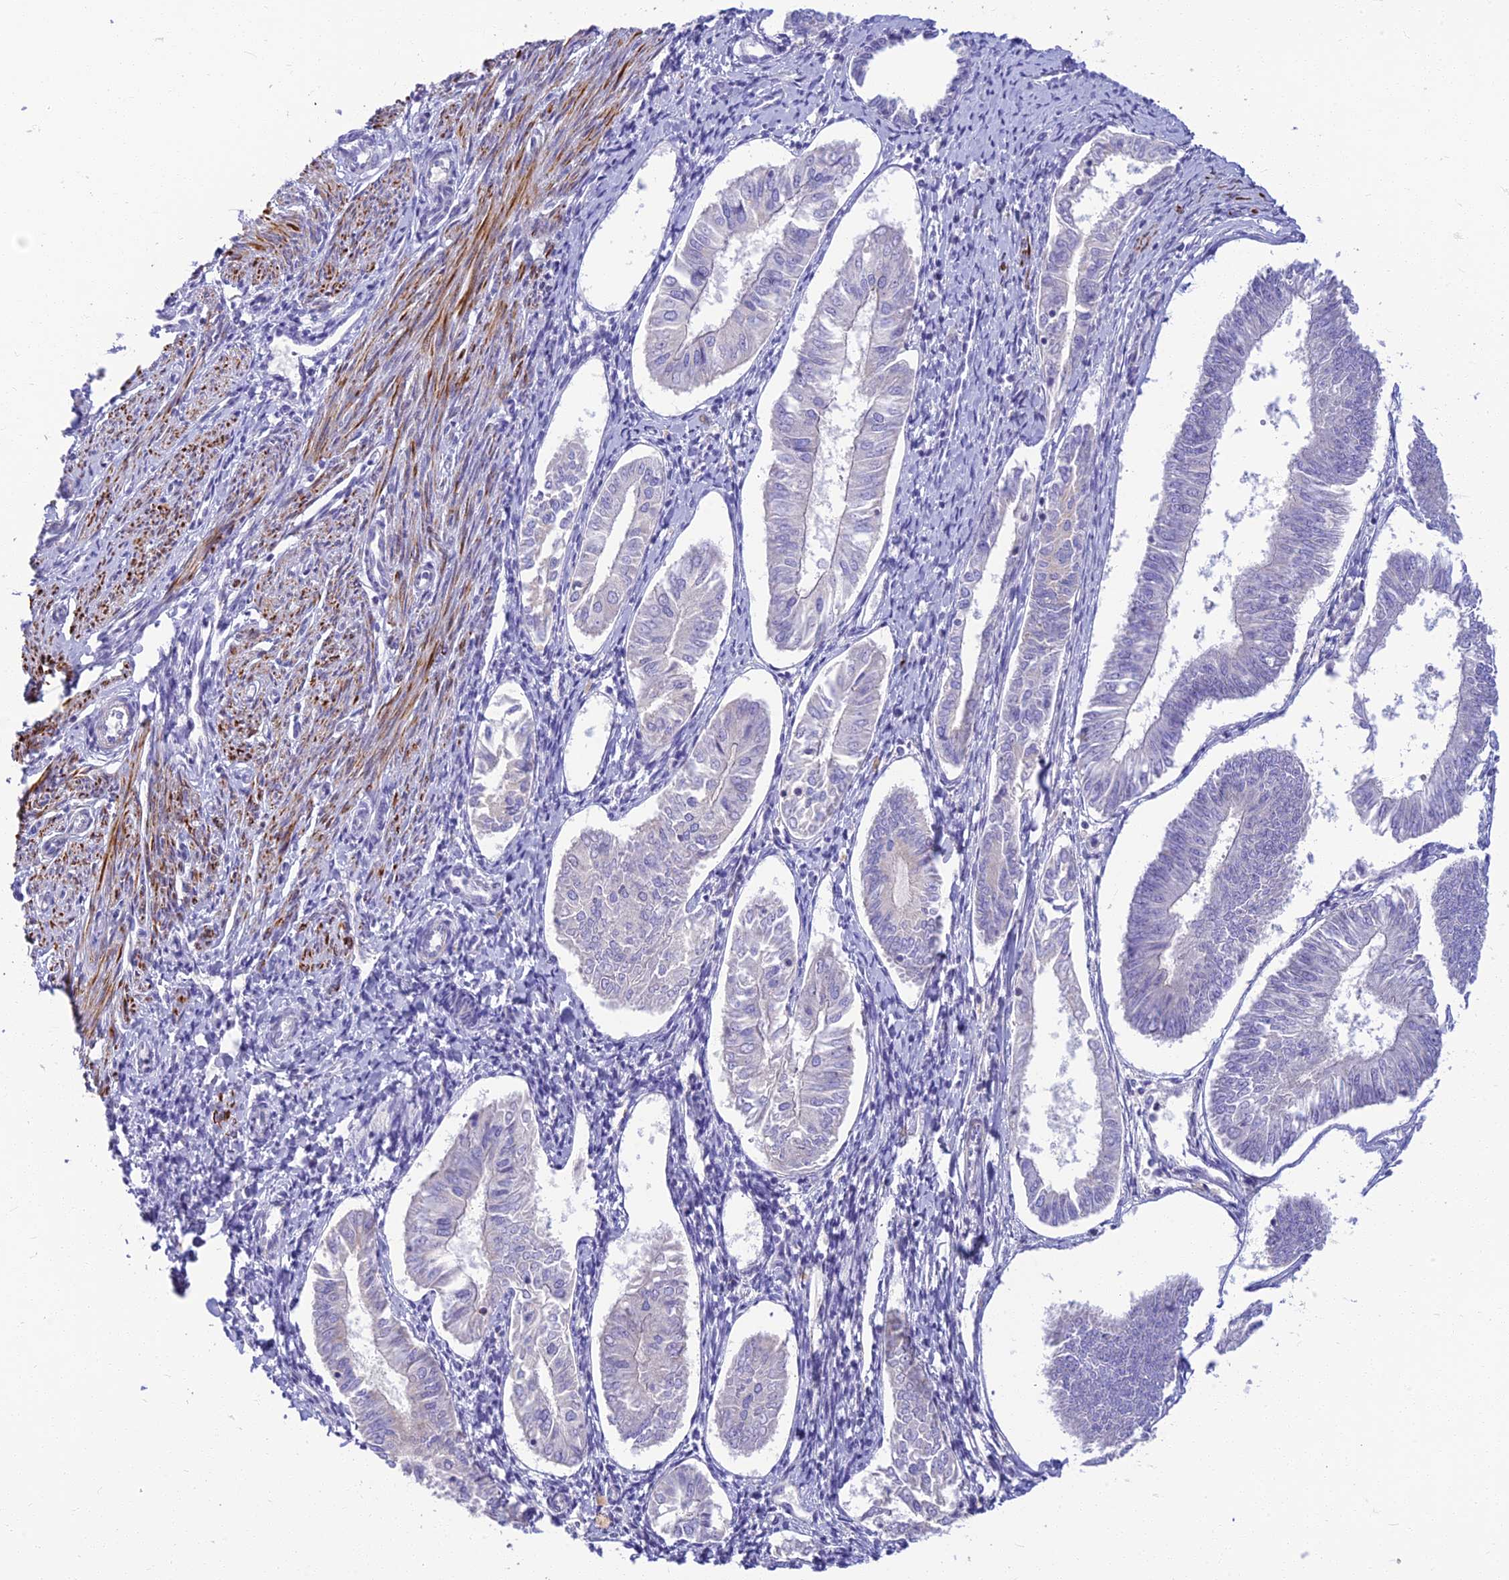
{"staining": {"intensity": "negative", "quantity": "none", "location": "none"}, "tissue": "endometrial cancer", "cell_type": "Tumor cells", "image_type": "cancer", "snomed": [{"axis": "morphology", "description": "Adenocarcinoma, NOS"}, {"axis": "topography", "description": "Endometrium"}], "caption": "The image shows no significant expression in tumor cells of adenocarcinoma (endometrial). (DAB (3,3'-diaminobenzidine) immunohistochemistry (IHC), high magnification).", "gene": "CLIP4", "patient": {"sex": "female", "age": 58}}